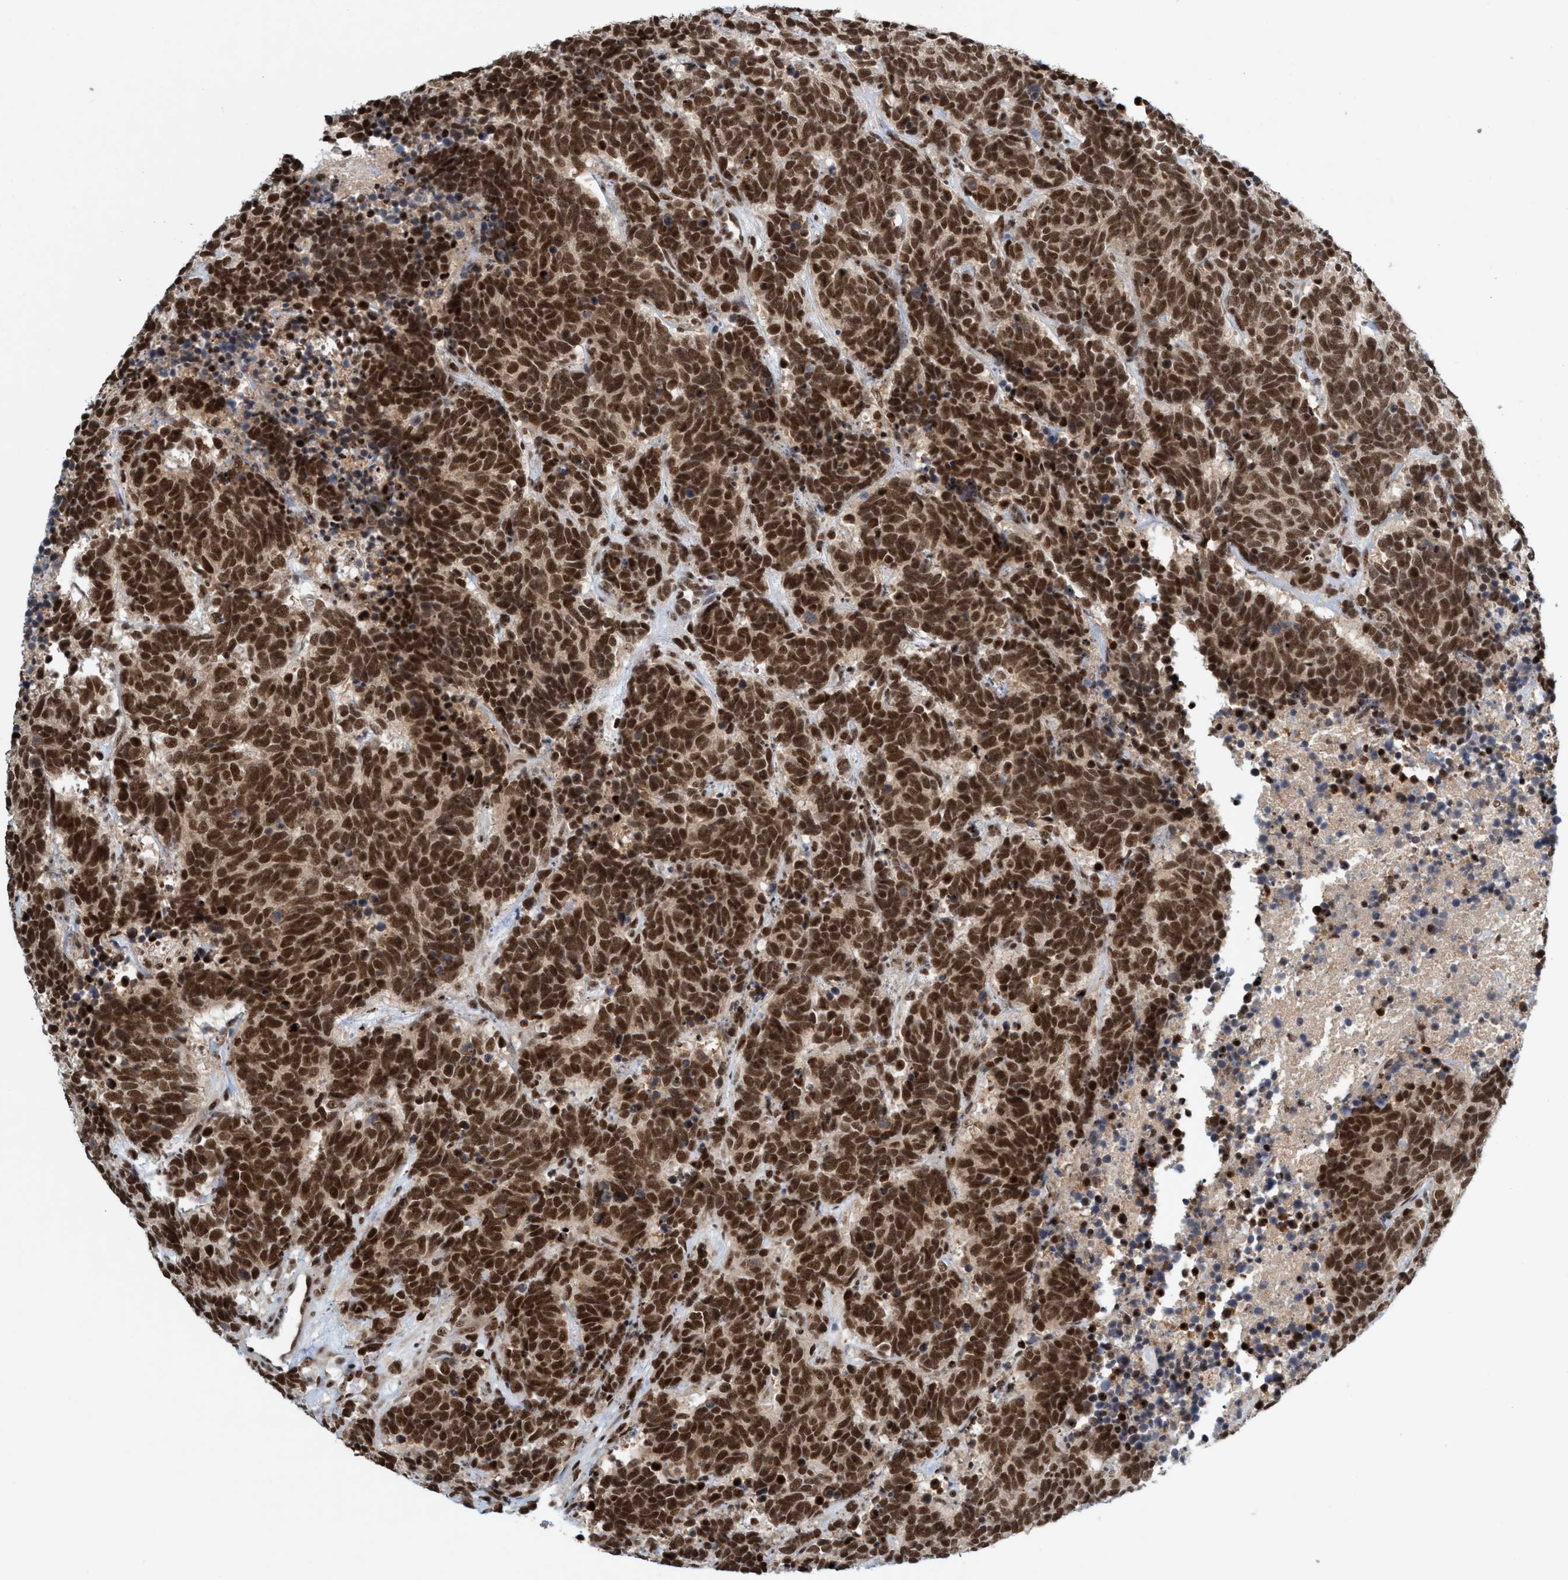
{"staining": {"intensity": "strong", "quantity": ">75%", "location": "nuclear"}, "tissue": "carcinoid", "cell_type": "Tumor cells", "image_type": "cancer", "snomed": [{"axis": "morphology", "description": "Carcinoma, NOS"}, {"axis": "morphology", "description": "Carcinoid, malignant, NOS"}, {"axis": "topography", "description": "Urinary bladder"}], "caption": "Carcinoid was stained to show a protein in brown. There is high levels of strong nuclear staining in about >75% of tumor cells. (Brightfield microscopy of DAB IHC at high magnification).", "gene": "SMCR8", "patient": {"sex": "male", "age": 57}}